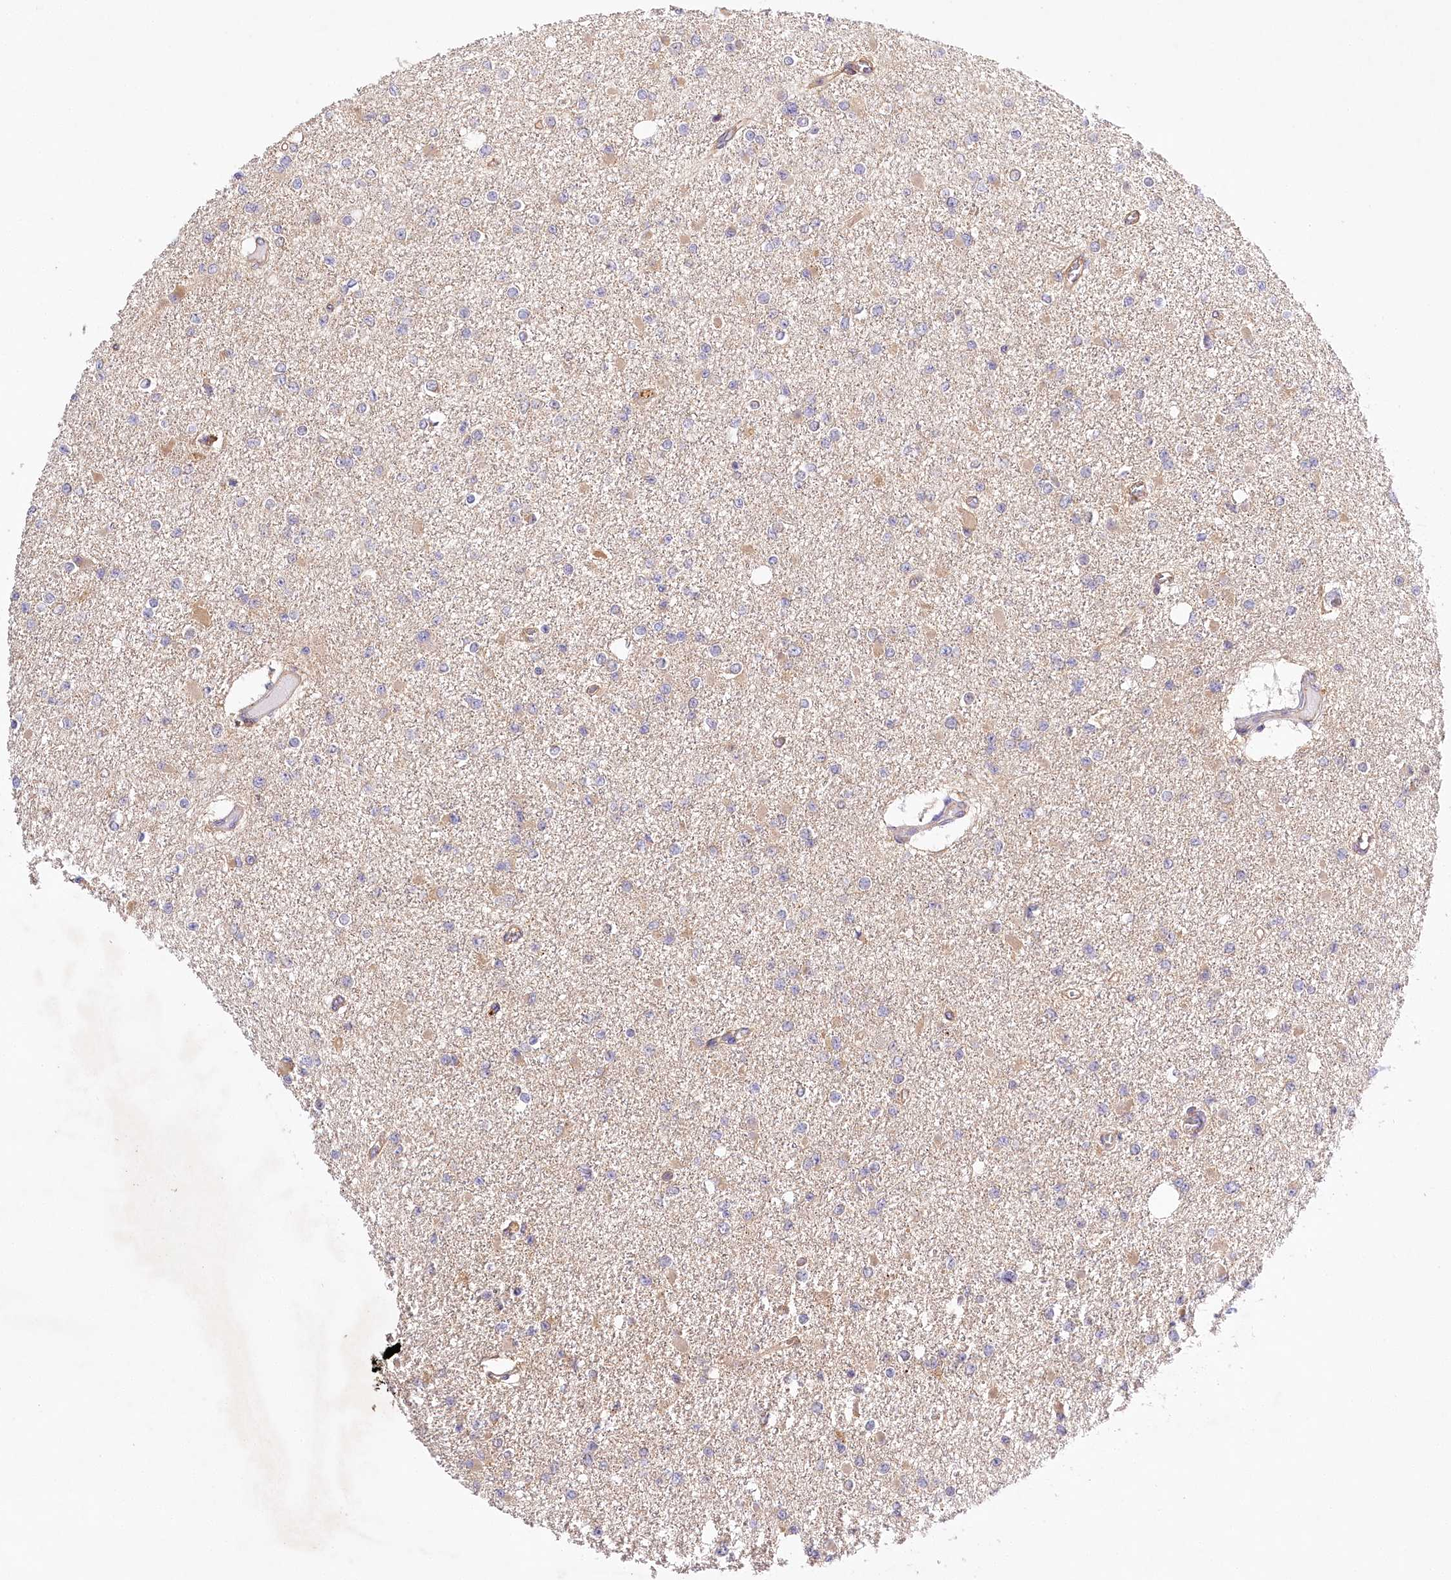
{"staining": {"intensity": "weak", "quantity": "<25%", "location": "cytoplasmic/membranous"}, "tissue": "glioma", "cell_type": "Tumor cells", "image_type": "cancer", "snomed": [{"axis": "morphology", "description": "Glioma, malignant, Low grade"}, {"axis": "topography", "description": "Brain"}], "caption": "The photomicrograph reveals no significant positivity in tumor cells of glioma.", "gene": "LSS", "patient": {"sex": "female", "age": 22}}